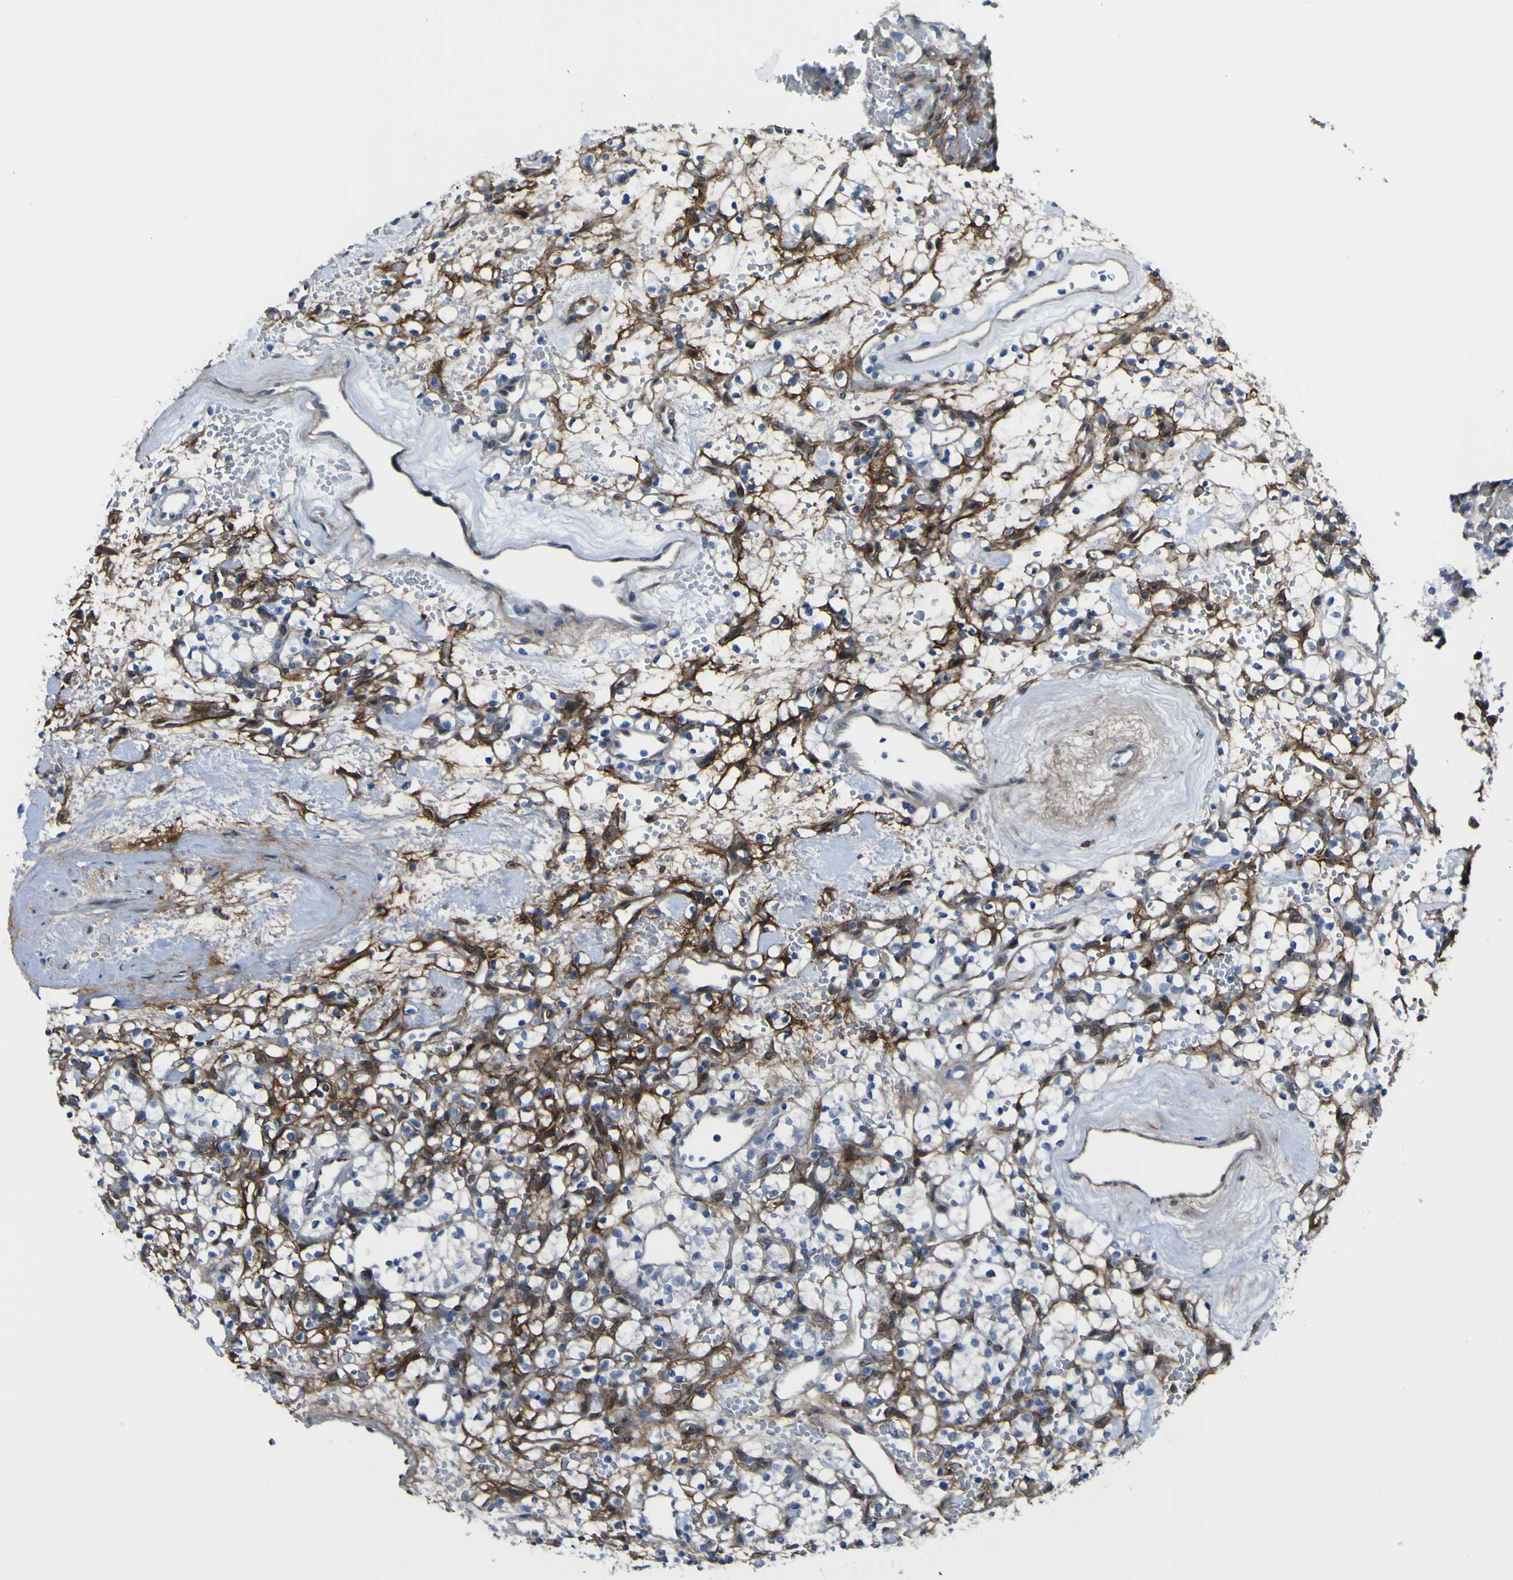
{"staining": {"intensity": "moderate", "quantity": "<25%", "location": "nuclear"}, "tissue": "renal cancer", "cell_type": "Tumor cells", "image_type": "cancer", "snomed": [{"axis": "morphology", "description": "Adenocarcinoma, NOS"}, {"axis": "topography", "description": "Kidney"}], "caption": "Immunohistochemical staining of renal cancer displays moderate nuclear protein expression in approximately <25% of tumor cells.", "gene": "LRRN1", "patient": {"sex": "female", "age": 60}}